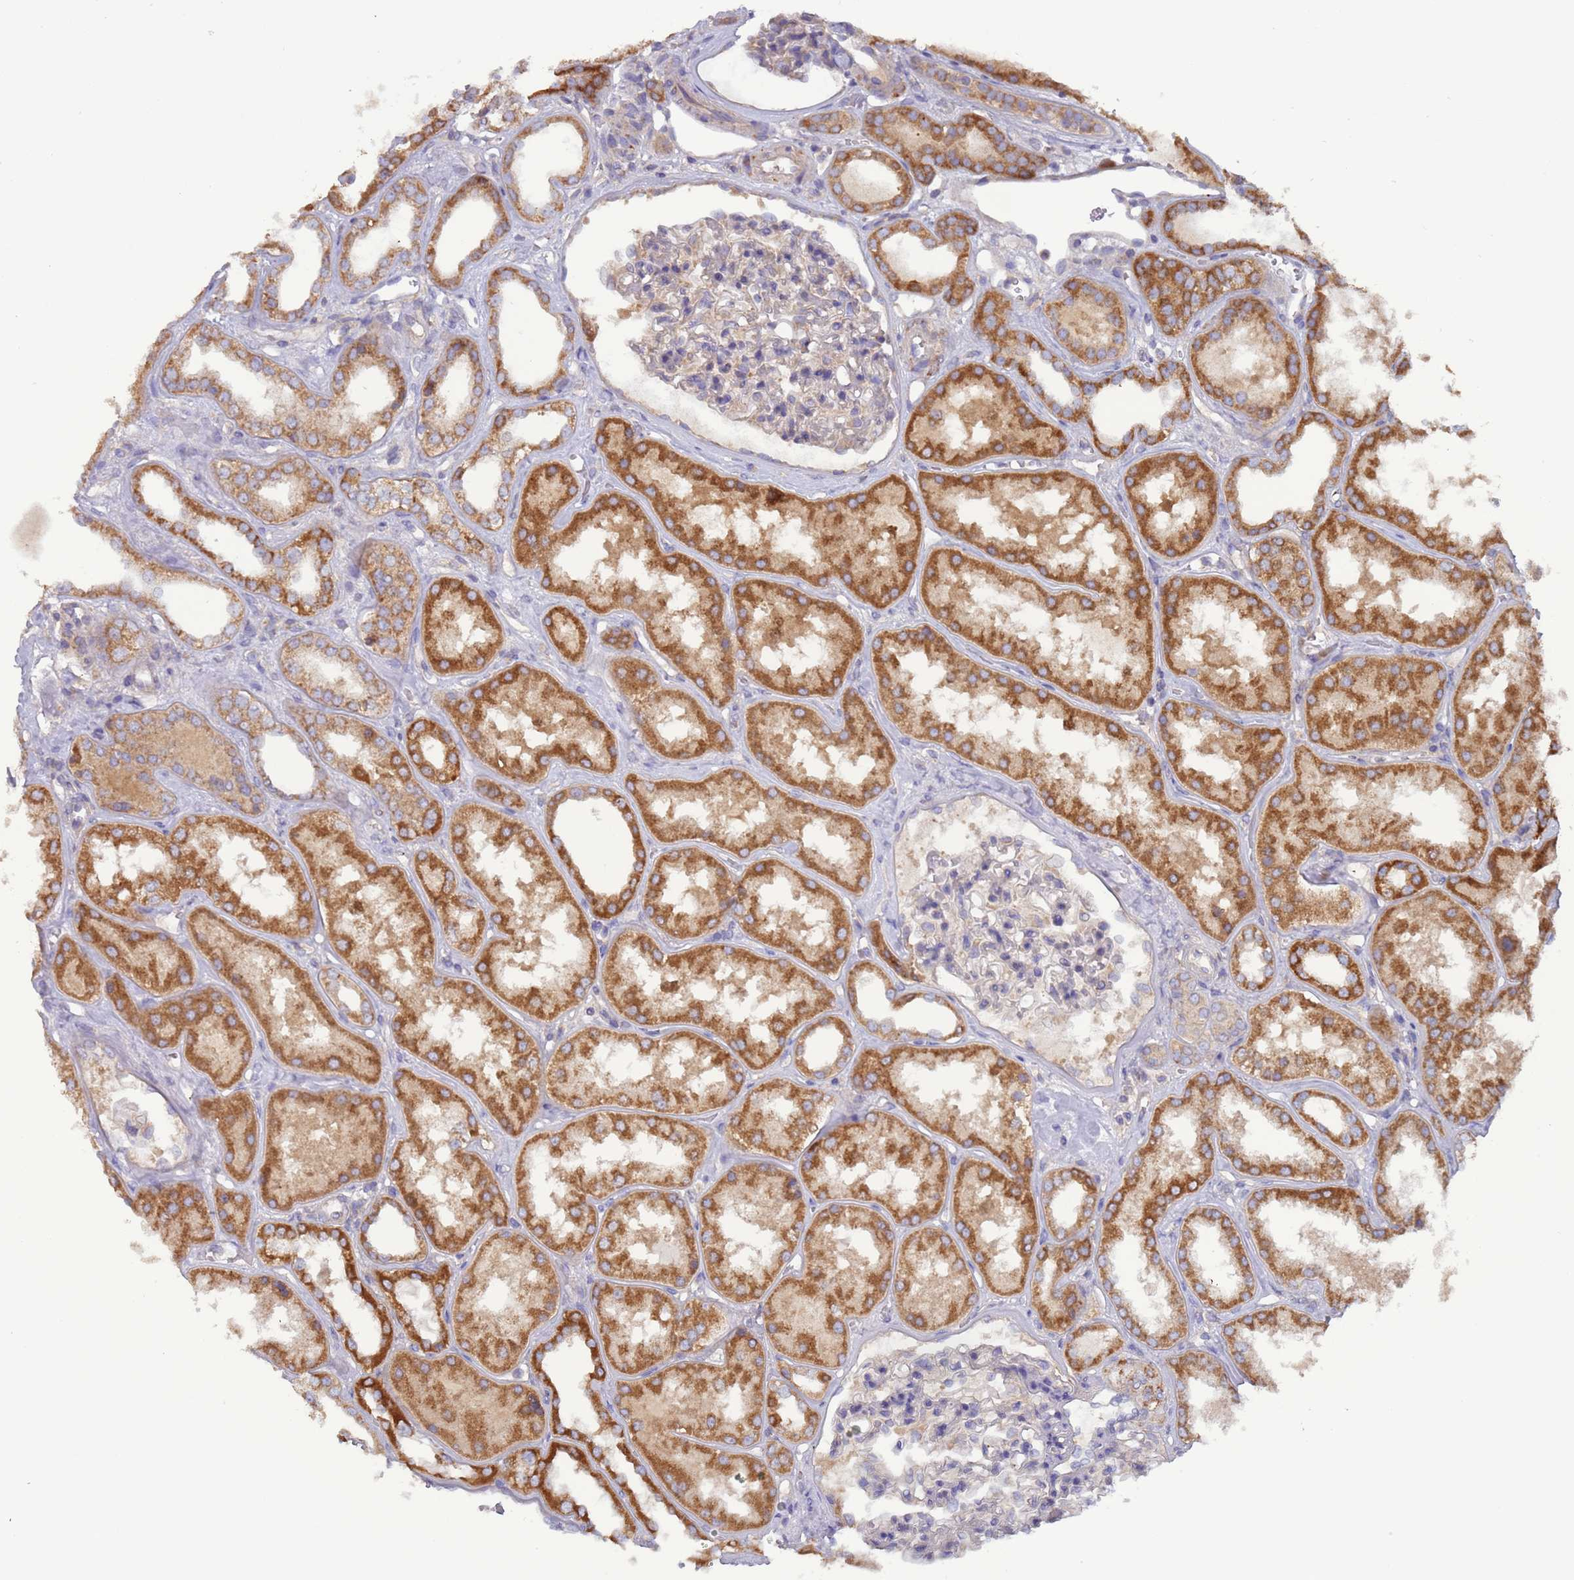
{"staining": {"intensity": "negative", "quantity": "none", "location": "none"}, "tissue": "kidney", "cell_type": "Cells in glomeruli", "image_type": "normal", "snomed": [{"axis": "morphology", "description": "Normal tissue, NOS"}, {"axis": "topography", "description": "Kidney"}], "caption": "IHC histopathology image of unremarkable kidney: human kidney stained with DAB displays no significant protein expression in cells in glomeruli.", "gene": "UQCRQ", "patient": {"sex": "female", "age": 56}}